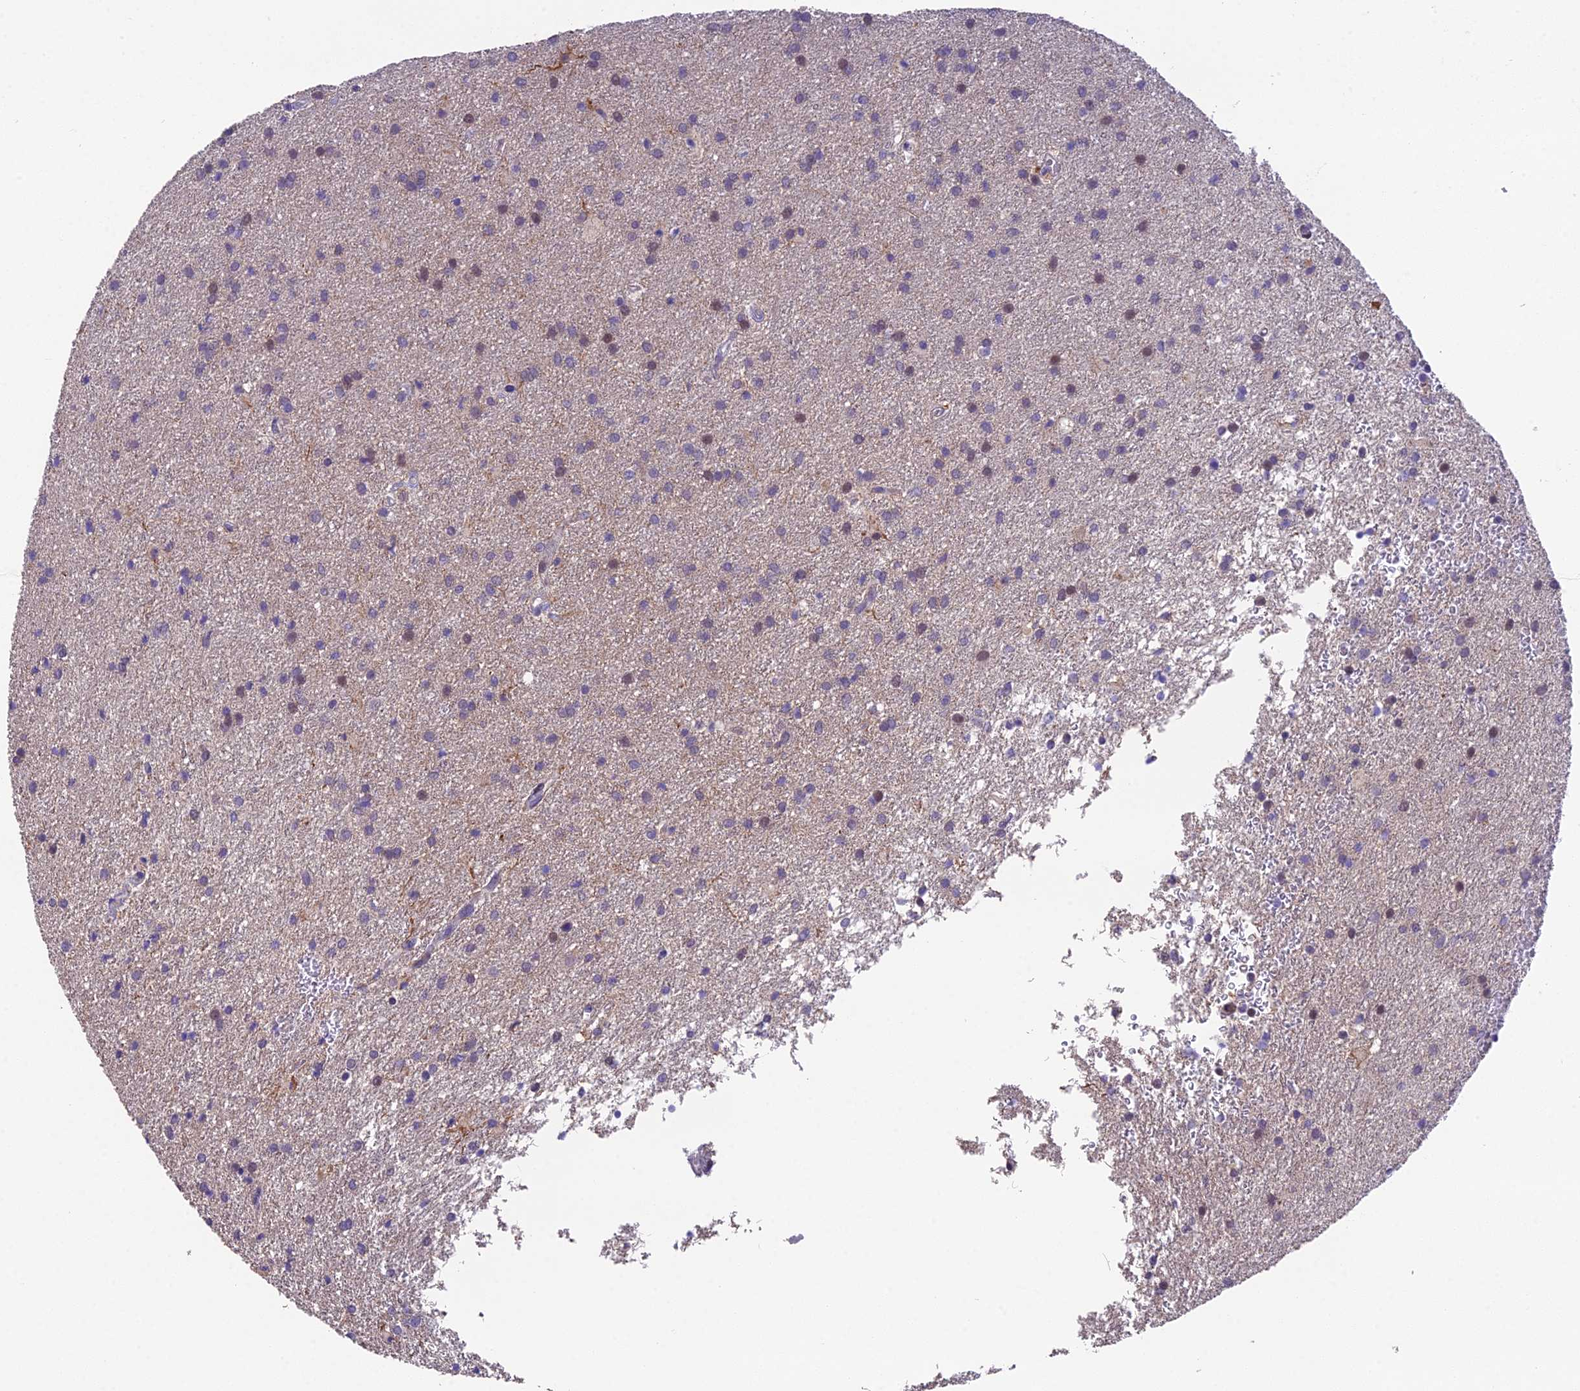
{"staining": {"intensity": "negative", "quantity": "none", "location": "none"}, "tissue": "glioma", "cell_type": "Tumor cells", "image_type": "cancer", "snomed": [{"axis": "morphology", "description": "Glioma, malignant, High grade"}, {"axis": "topography", "description": "Brain"}], "caption": "A histopathology image of human malignant glioma (high-grade) is negative for staining in tumor cells.", "gene": "PUS10", "patient": {"sex": "female", "age": 50}}